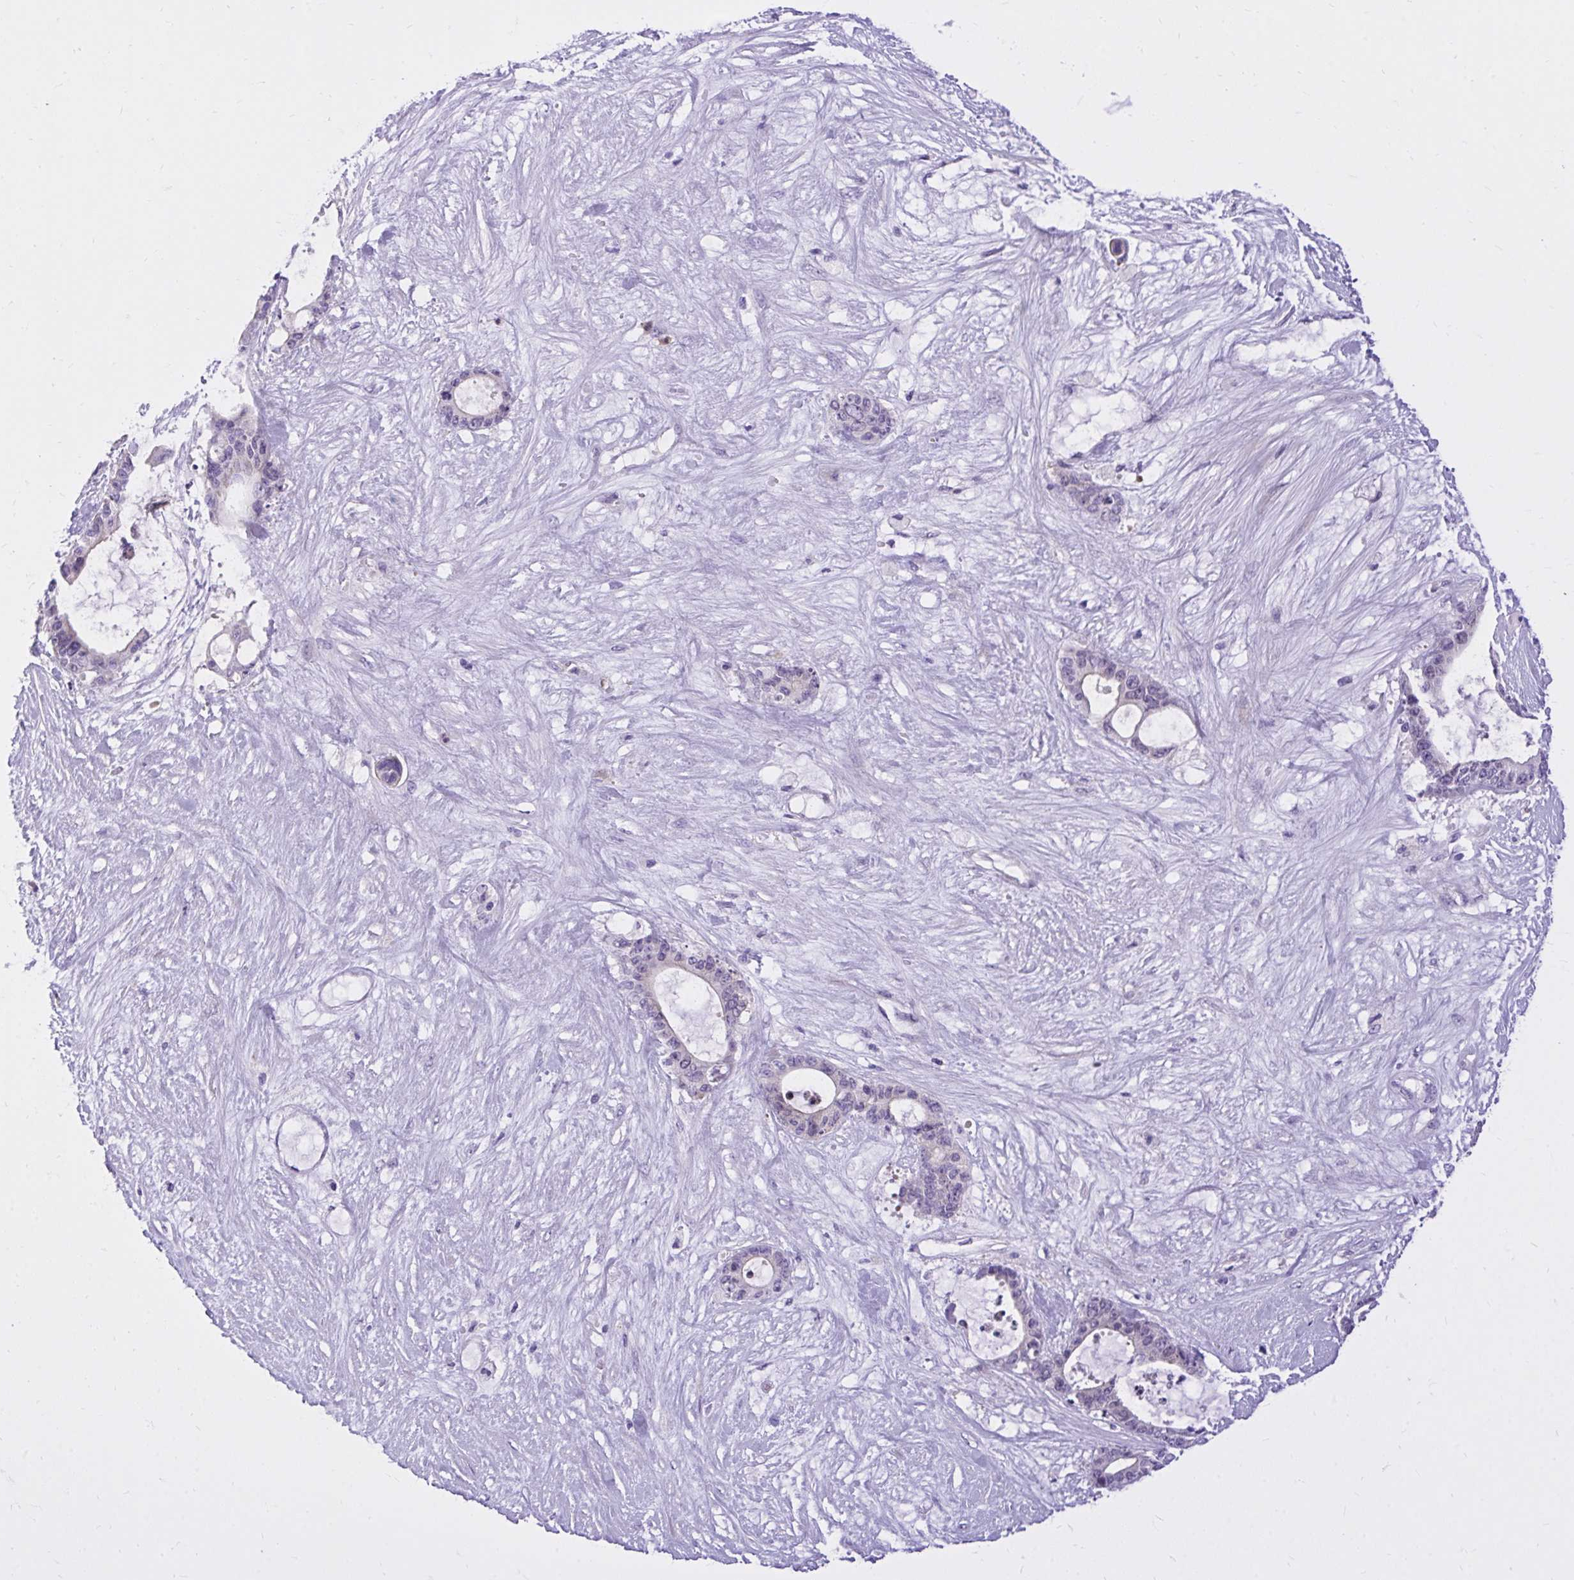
{"staining": {"intensity": "negative", "quantity": "none", "location": "none"}, "tissue": "liver cancer", "cell_type": "Tumor cells", "image_type": "cancer", "snomed": [{"axis": "morphology", "description": "Normal tissue, NOS"}, {"axis": "morphology", "description": "Cholangiocarcinoma"}, {"axis": "topography", "description": "Liver"}, {"axis": "topography", "description": "Peripheral nerve tissue"}], "caption": "A high-resolution photomicrograph shows immunohistochemistry (IHC) staining of liver cancer (cholangiocarcinoma), which demonstrates no significant positivity in tumor cells.", "gene": "ADAMTSL1", "patient": {"sex": "female", "age": 73}}